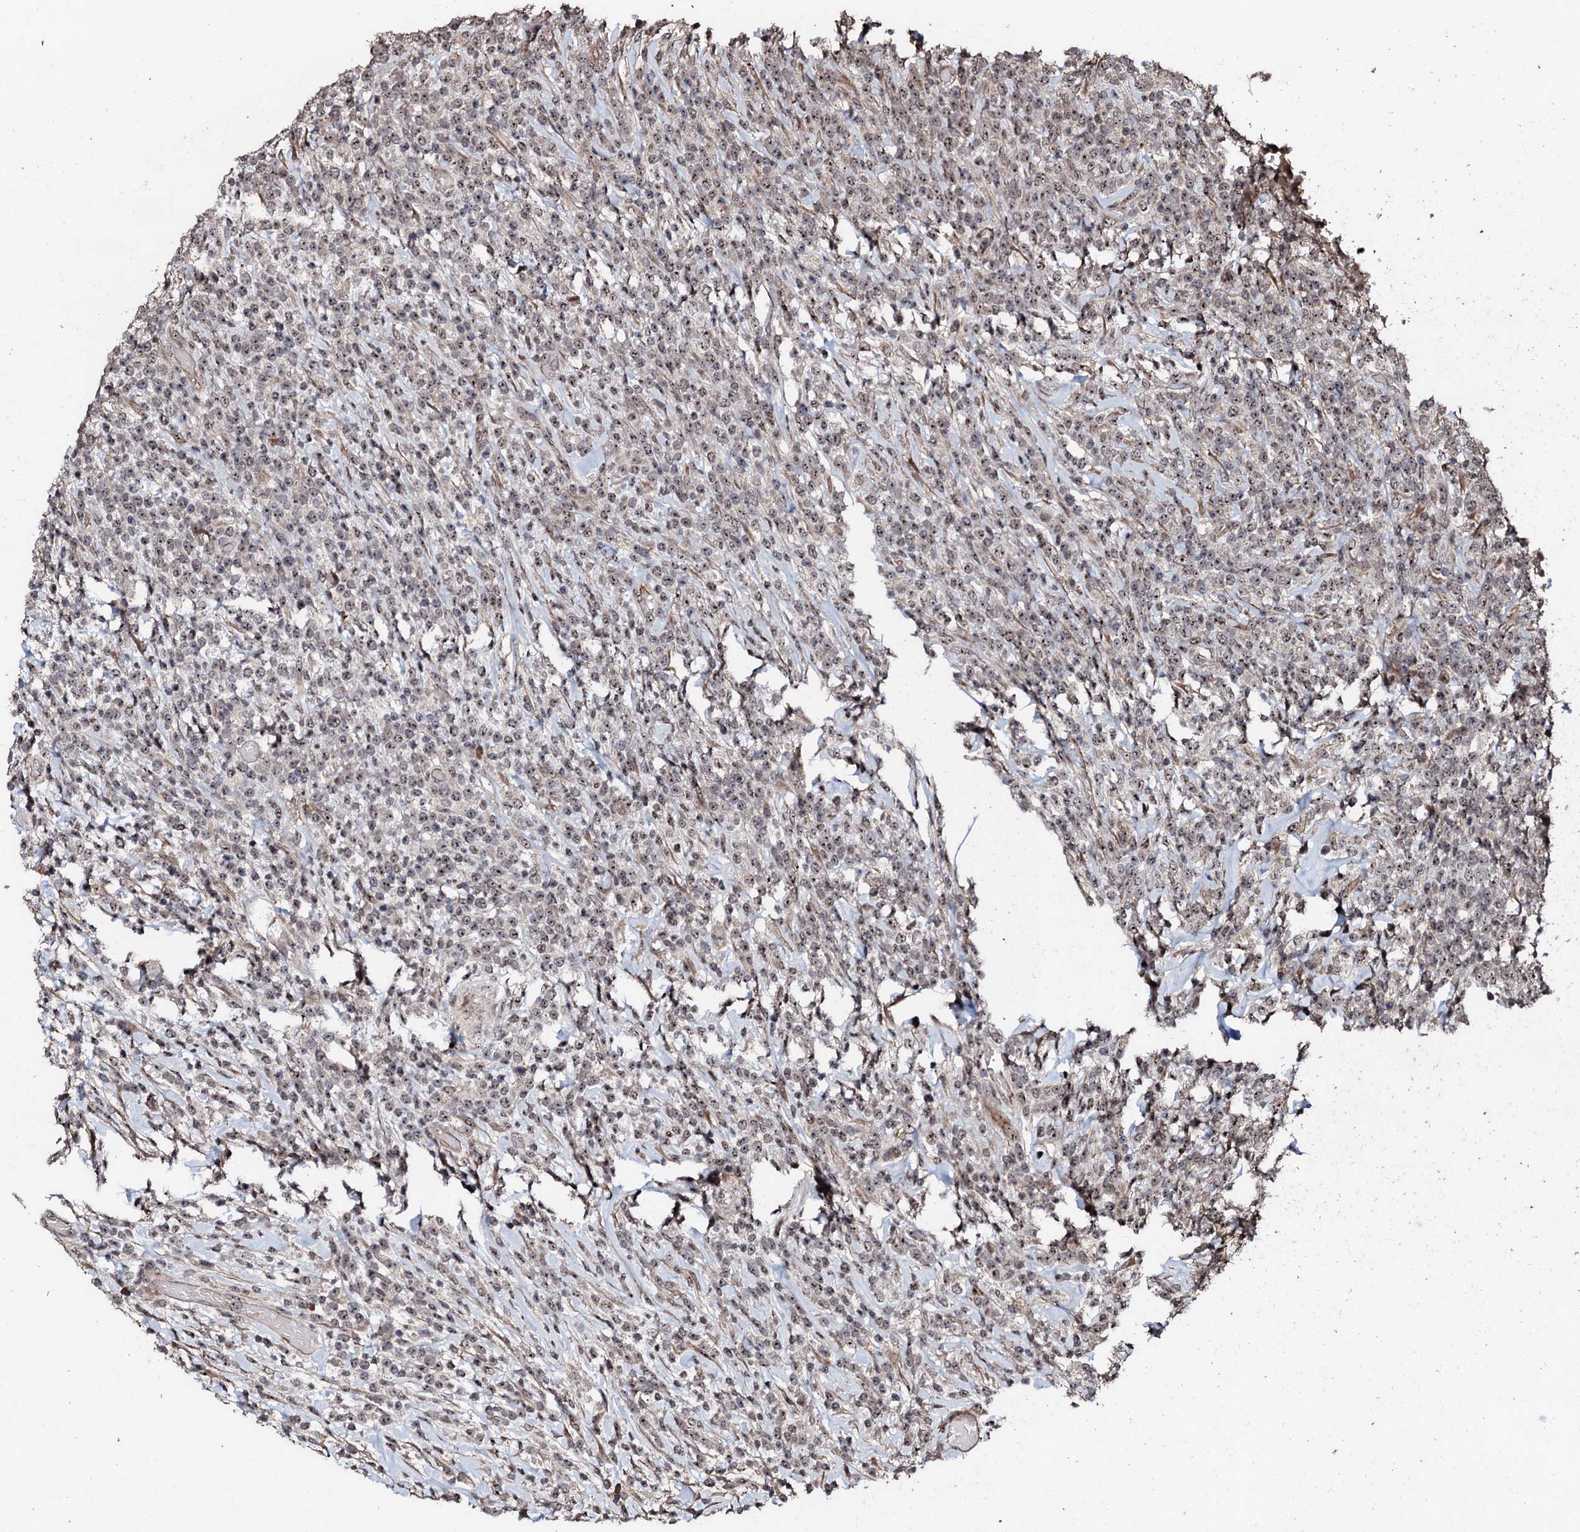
{"staining": {"intensity": "weak", "quantity": ">75%", "location": "nuclear"}, "tissue": "lymphoma", "cell_type": "Tumor cells", "image_type": "cancer", "snomed": [{"axis": "morphology", "description": "Malignant lymphoma, non-Hodgkin's type, High grade"}, {"axis": "topography", "description": "Colon"}], "caption": "Protein expression analysis of human high-grade malignant lymphoma, non-Hodgkin's type reveals weak nuclear staining in about >75% of tumor cells.", "gene": "SUPT7L", "patient": {"sex": "female", "age": 53}}